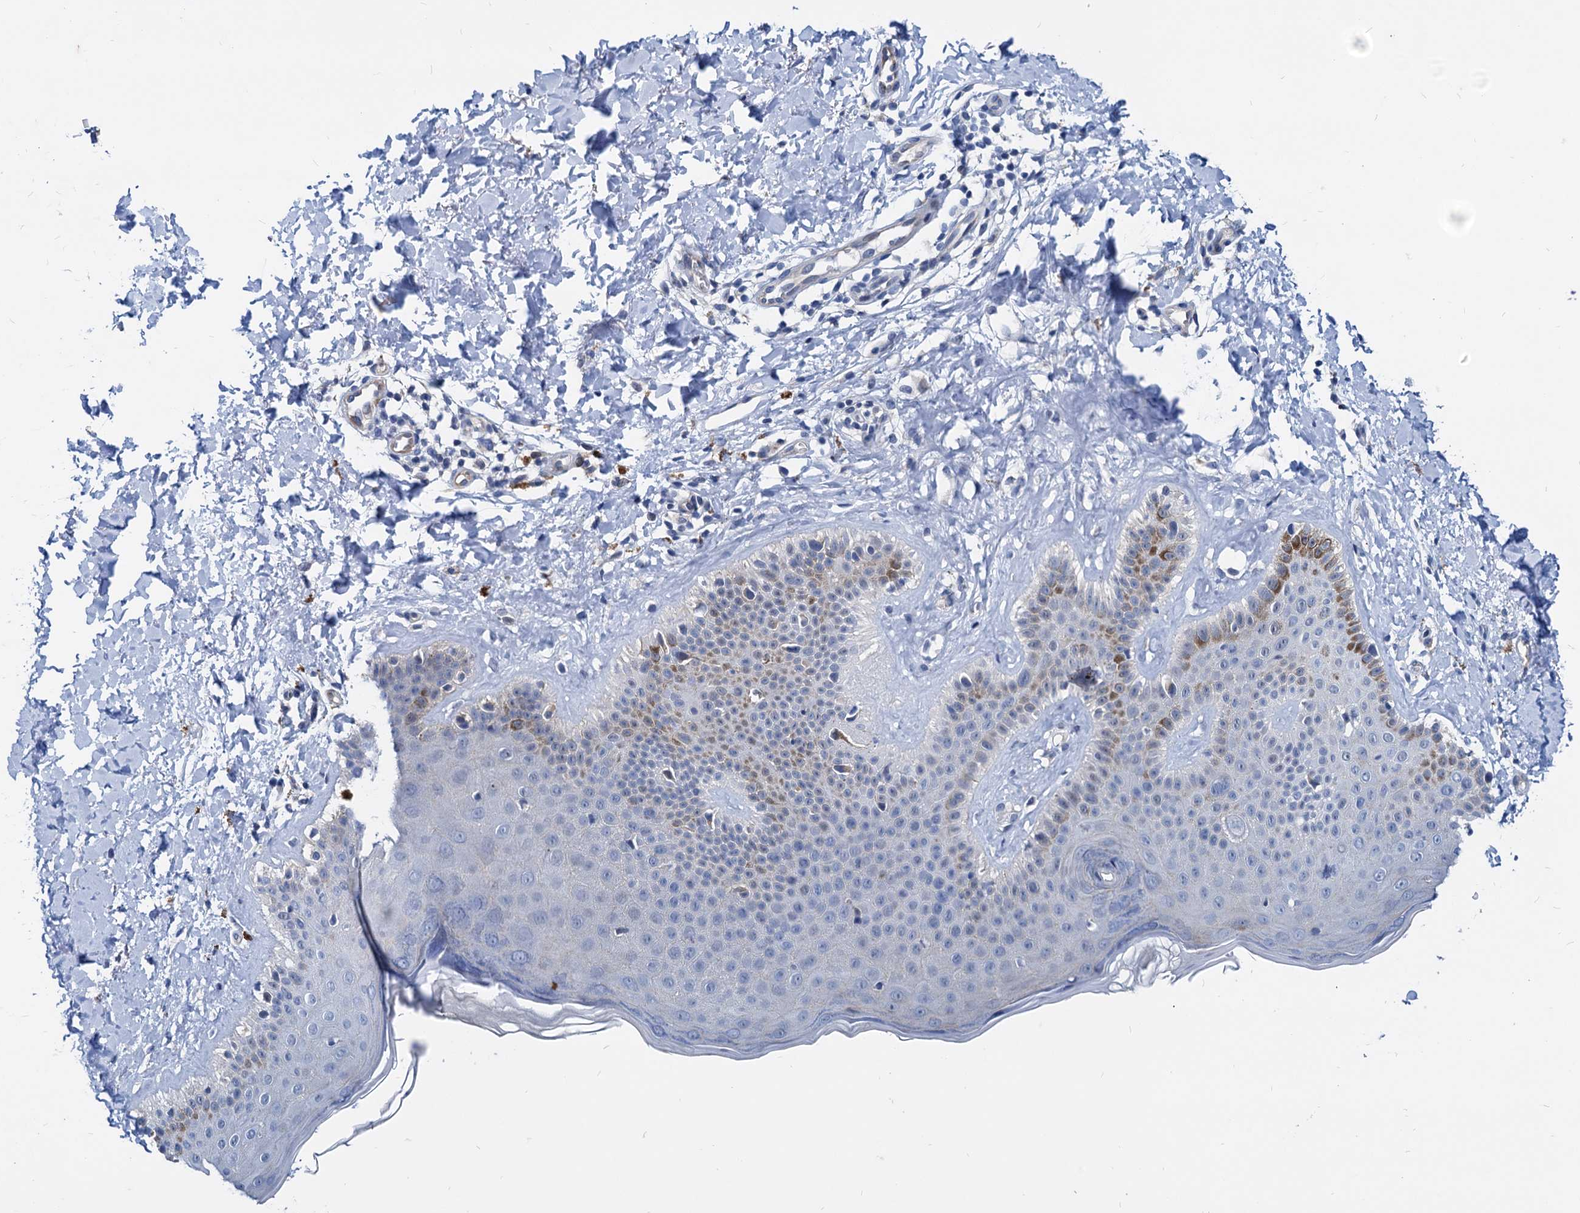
{"staining": {"intensity": "negative", "quantity": "none", "location": "none"}, "tissue": "skin", "cell_type": "Fibroblasts", "image_type": "normal", "snomed": [{"axis": "morphology", "description": "Normal tissue, NOS"}, {"axis": "topography", "description": "Skin"}], "caption": "Micrograph shows no protein positivity in fibroblasts of normal skin.", "gene": "HSF2", "patient": {"sex": "male", "age": 52}}